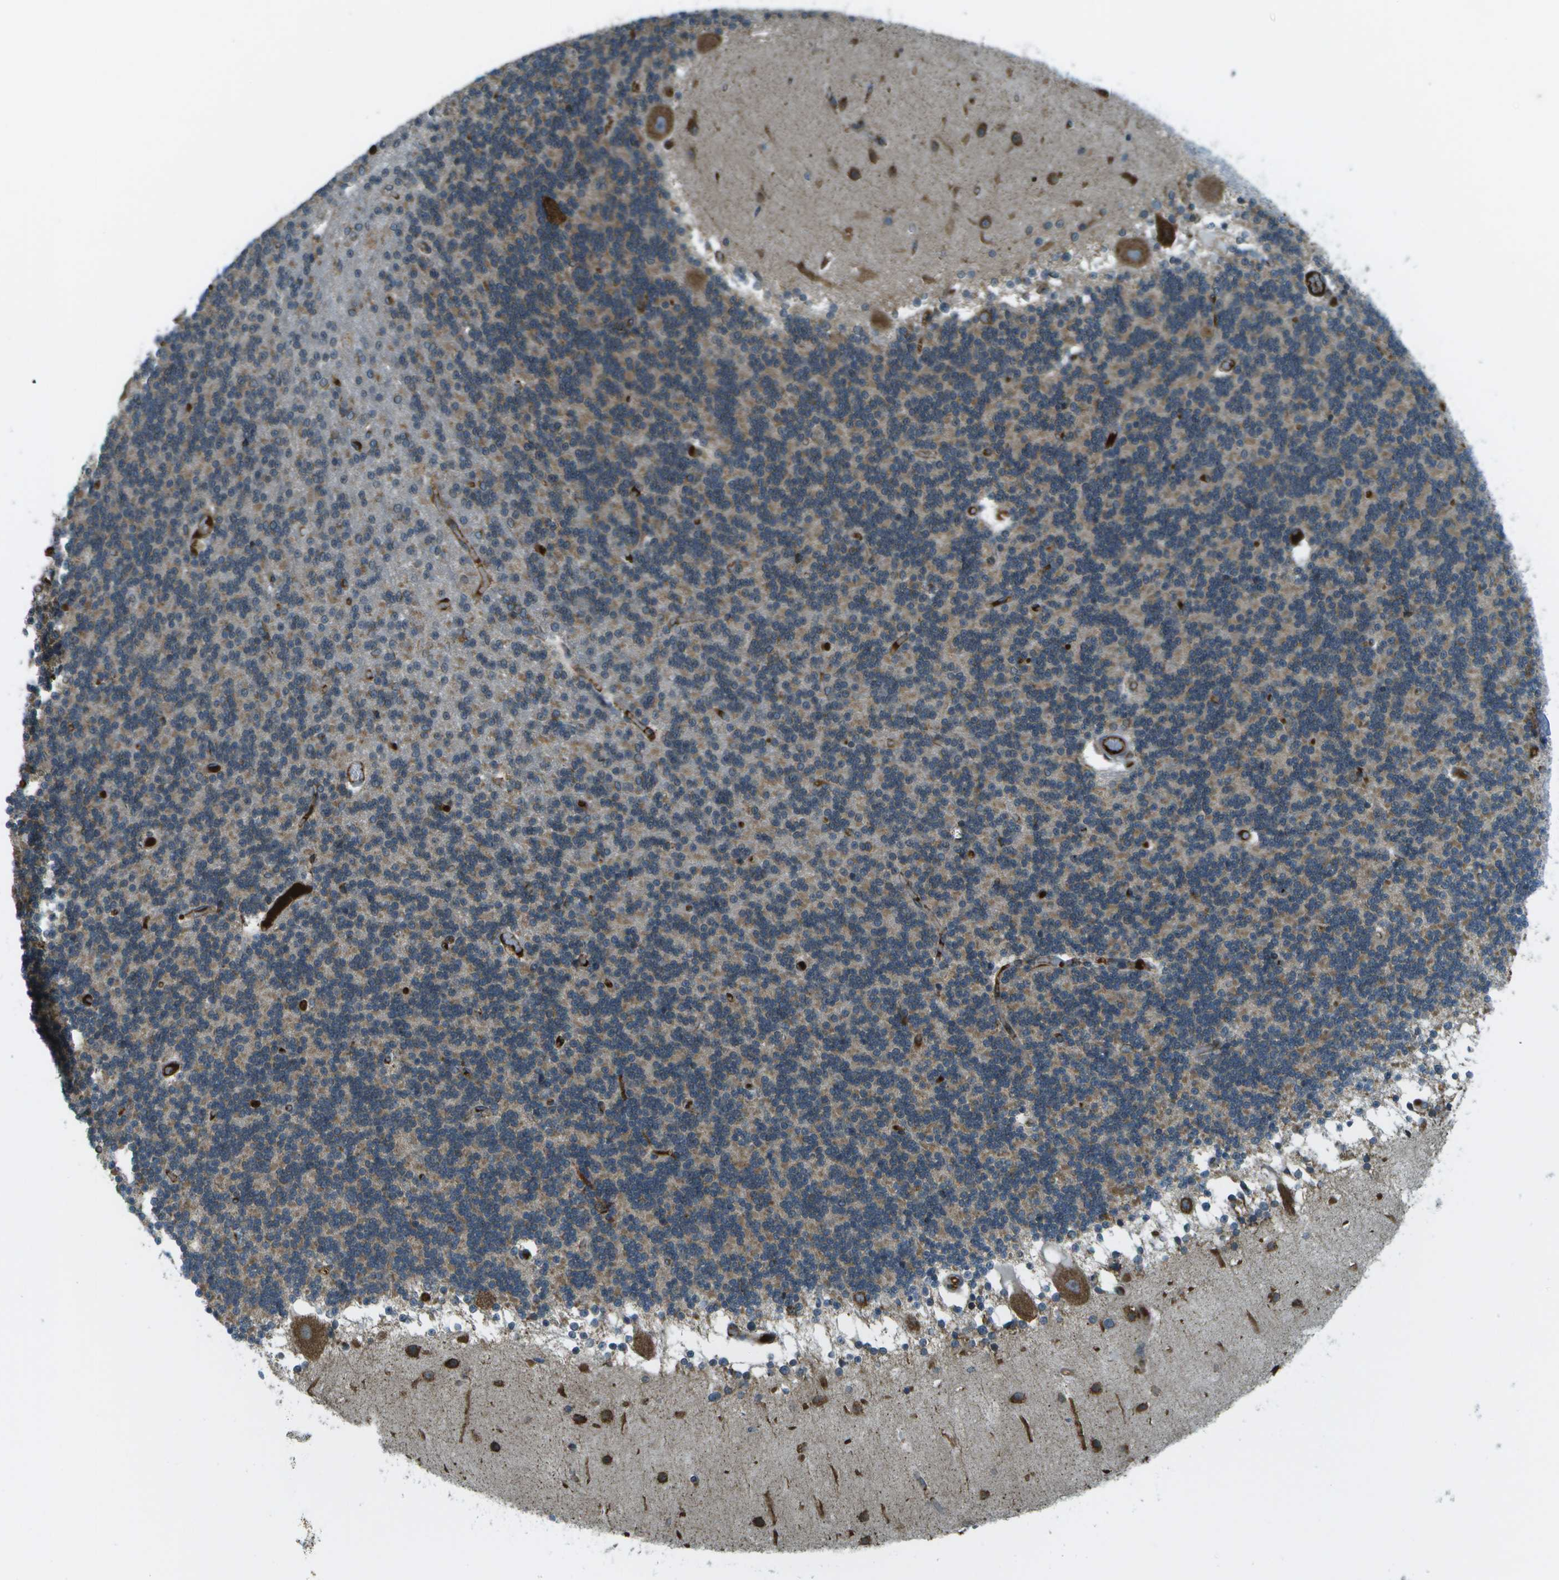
{"staining": {"intensity": "moderate", "quantity": "<25%", "location": "cytoplasmic/membranous"}, "tissue": "cerebellum", "cell_type": "Cells in granular layer", "image_type": "normal", "snomed": [{"axis": "morphology", "description": "Normal tissue, NOS"}, {"axis": "topography", "description": "Cerebellum"}], "caption": "The immunohistochemical stain highlights moderate cytoplasmic/membranous expression in cells in granular layer of unremarkable cerebellum. The staining was performed using DAB (3,3'-diaminobenzidine) to visualize the protein expression in brown, while the nuclei were stained in blue with hematoxylin (Magnification: 20x).", "gene": "USP30", "patient": {"sex": "female", "age": 54}}